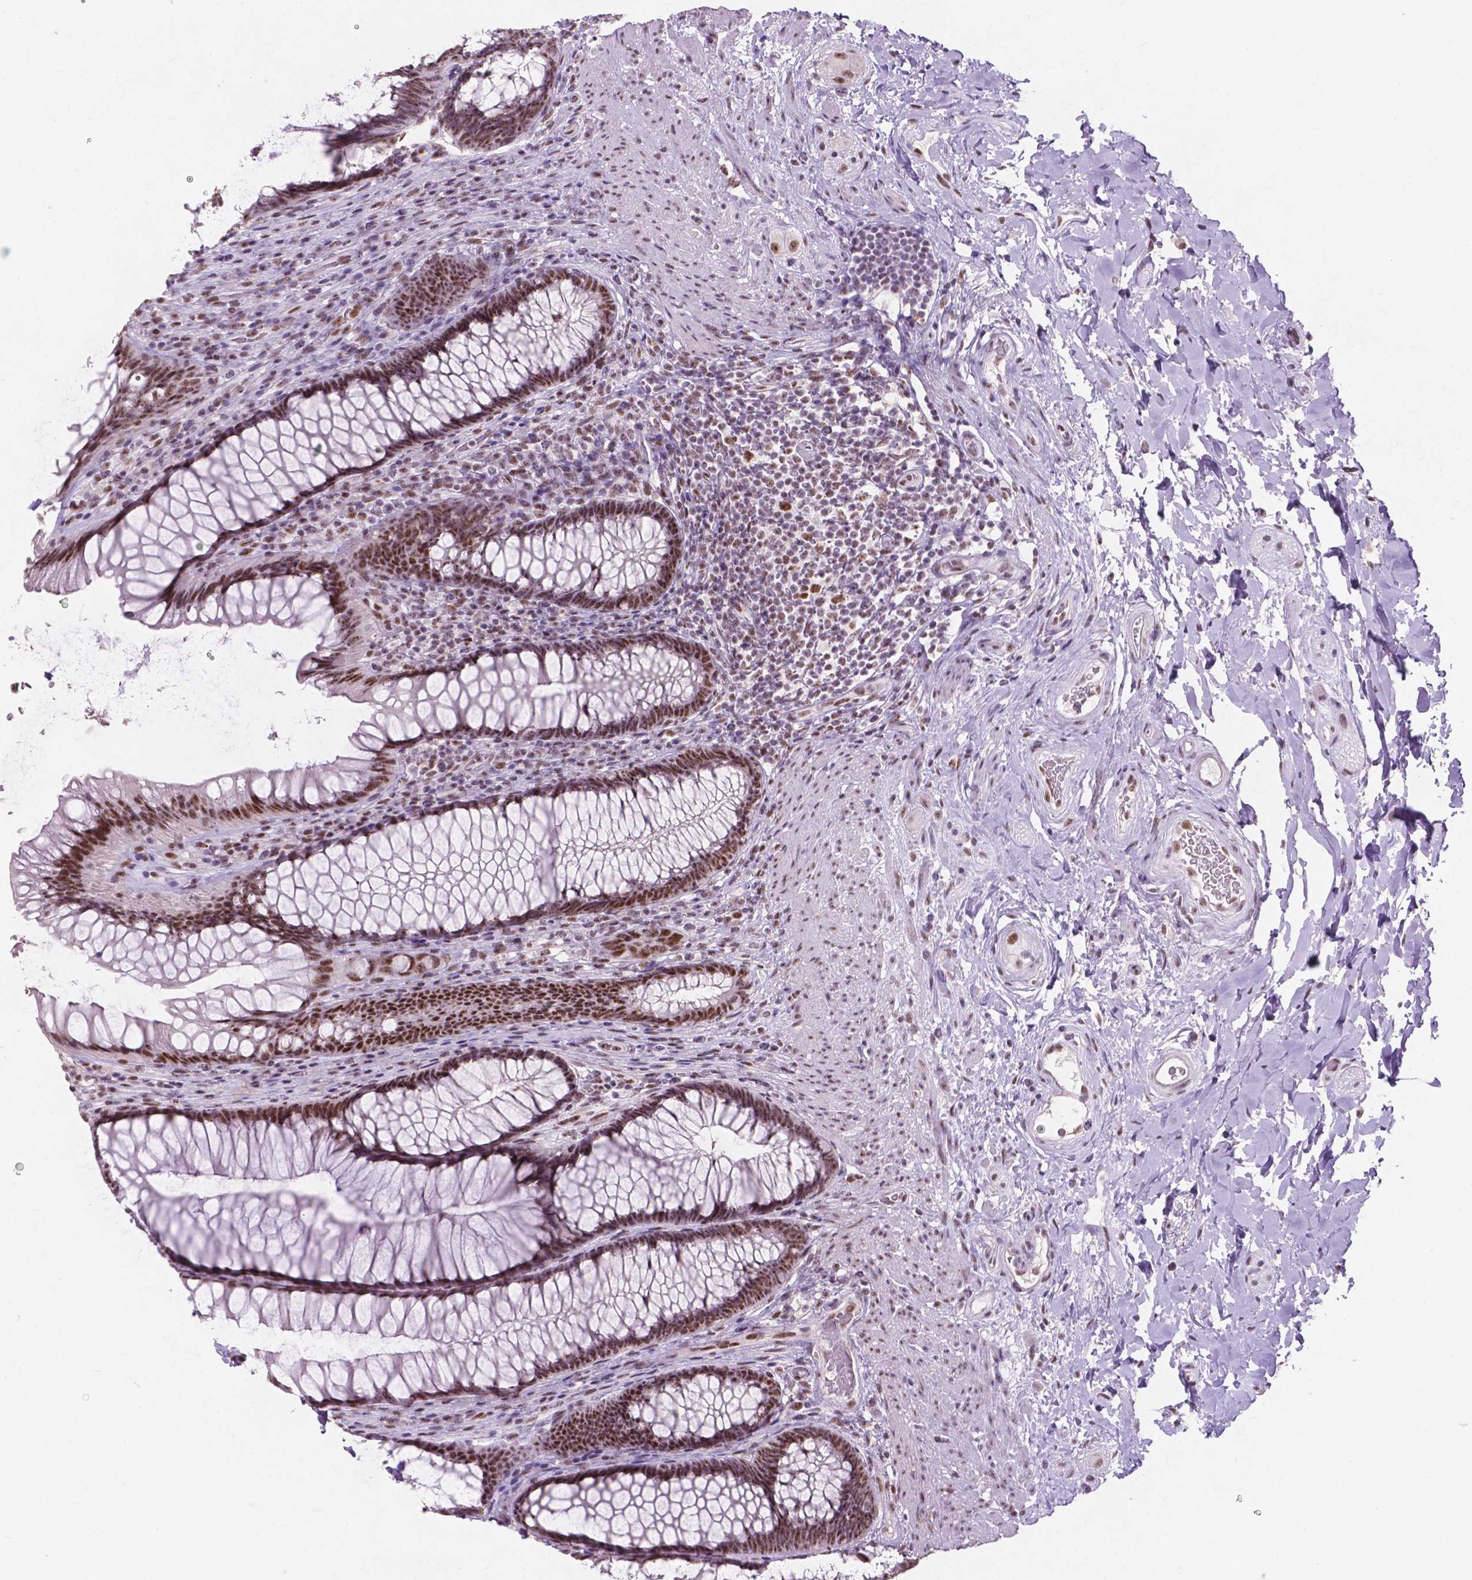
{"staining": {"intensity": "moderate", "quantity": ">75%", "location": "nuclear"}, "tissue": "rectum", "cell_type": "Glandular cells", "image_type": "normal", "snomed": [{"axis": "morphology", "description": "Normal tissue, NOS"}, {"axis": "topography", "description": "Smooth muscle"}, {"axis": "topography", "description": "Rectum"}], "caption": "Moderate nuclear expression for a protein is seen in about >75% of glandular cells of normal rectum using IHC.", "gene": "COIL", "patient": {"sex": "male", "age": 53}}